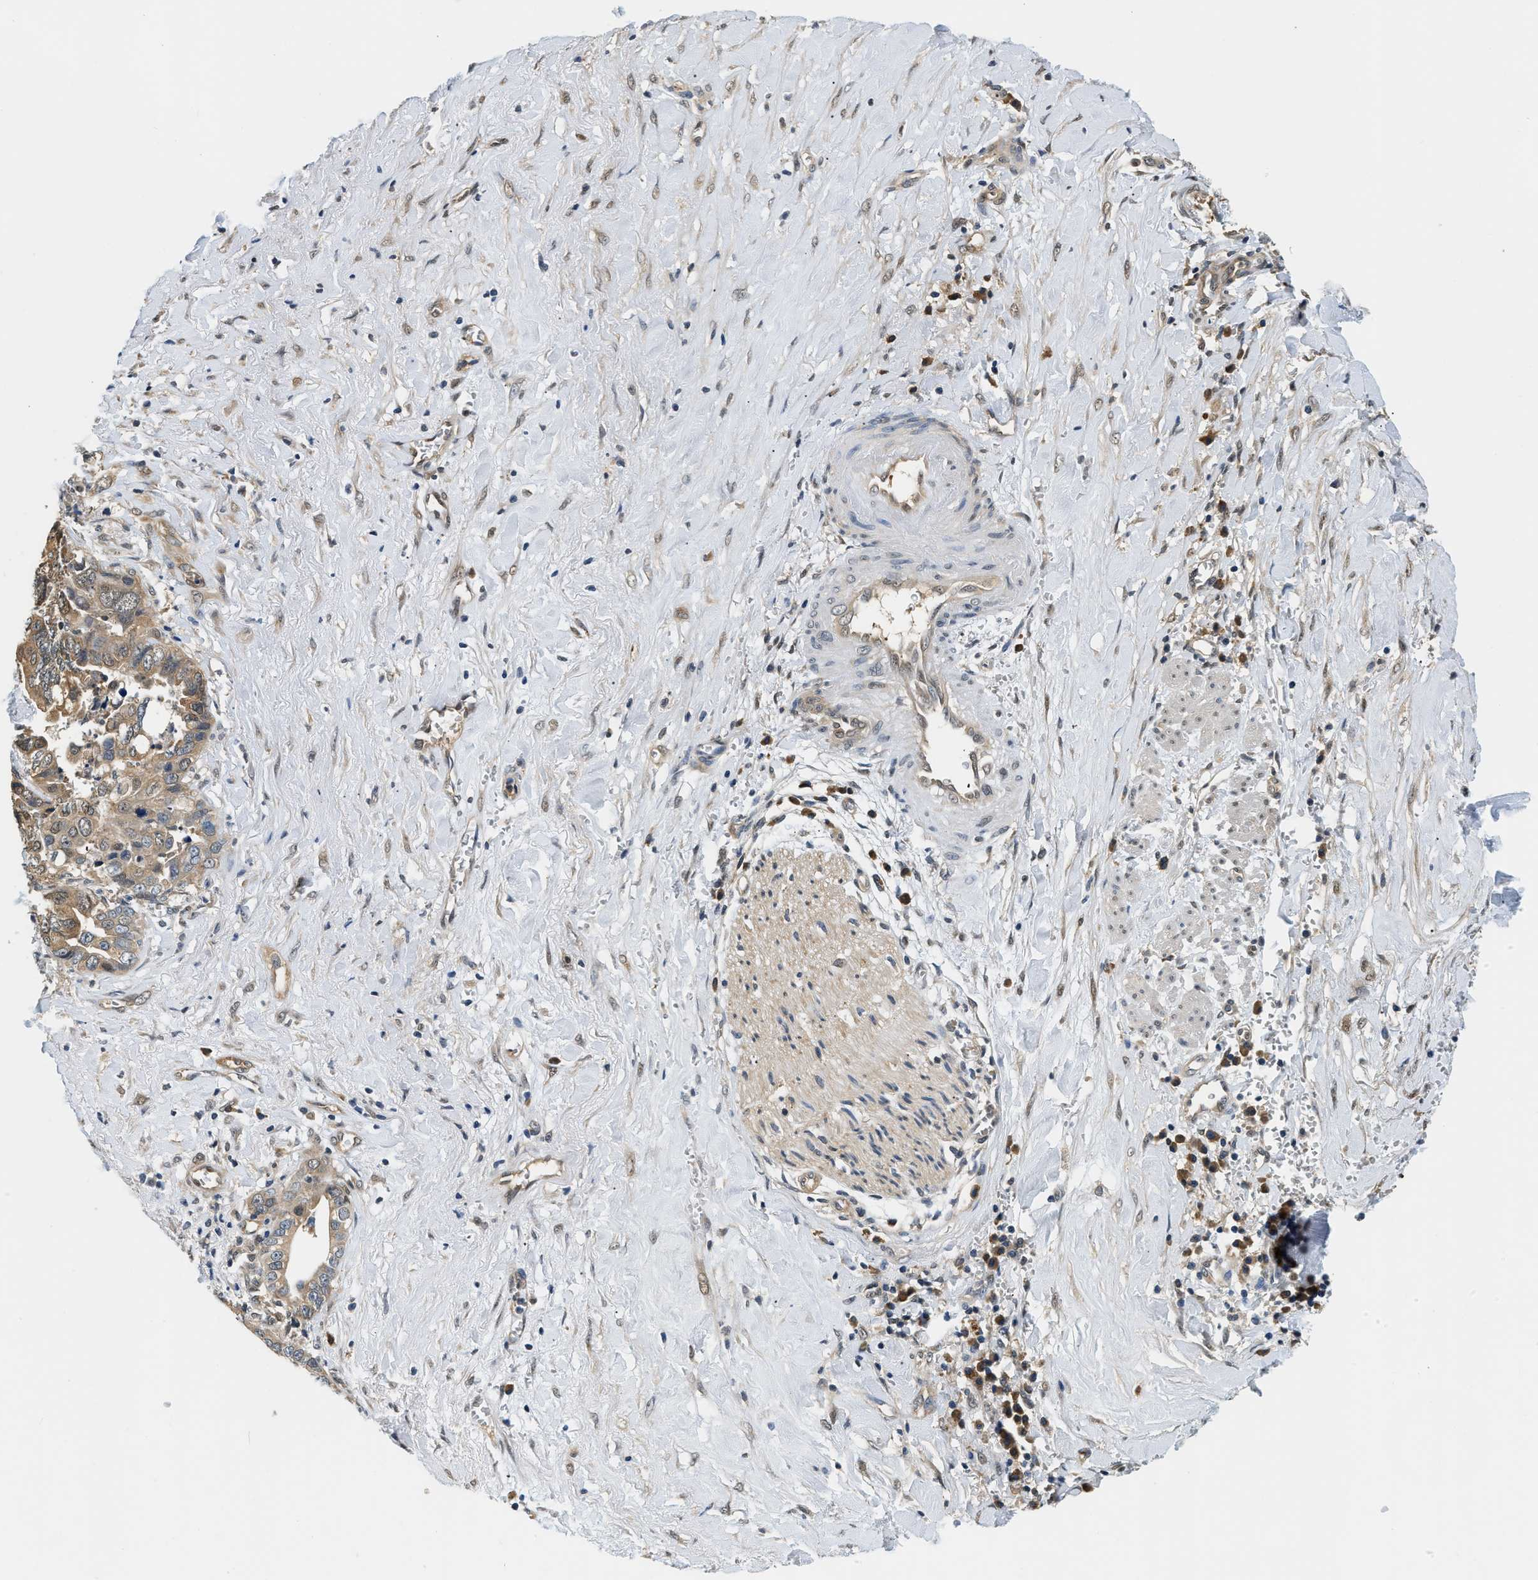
{"staining": {"intensity": "moderate", "quantity": "25%-75%", "location": "cytoplasmic/membranous"}, "tissue": "liver cancer", "cell_type": "Tumor cells", "image_type": "cancer", "snomed": [{"axis": "morphology", "description": "Cholangiocarcinoma"}, {"axis": "topography", "description": "Liver"}], "caption": "High-magnification brightfield microscopy of cholangiocarcinoma (liver) stained with DAB (brown) and counterstained with hematoxylin (blue). tumor cells exhibit moderate cytoplasmic/membranous positivity is seen in approximately25%-75% of cells.", "gene": "BCL7C", "patient": {"sex": "female", "age": 79}}